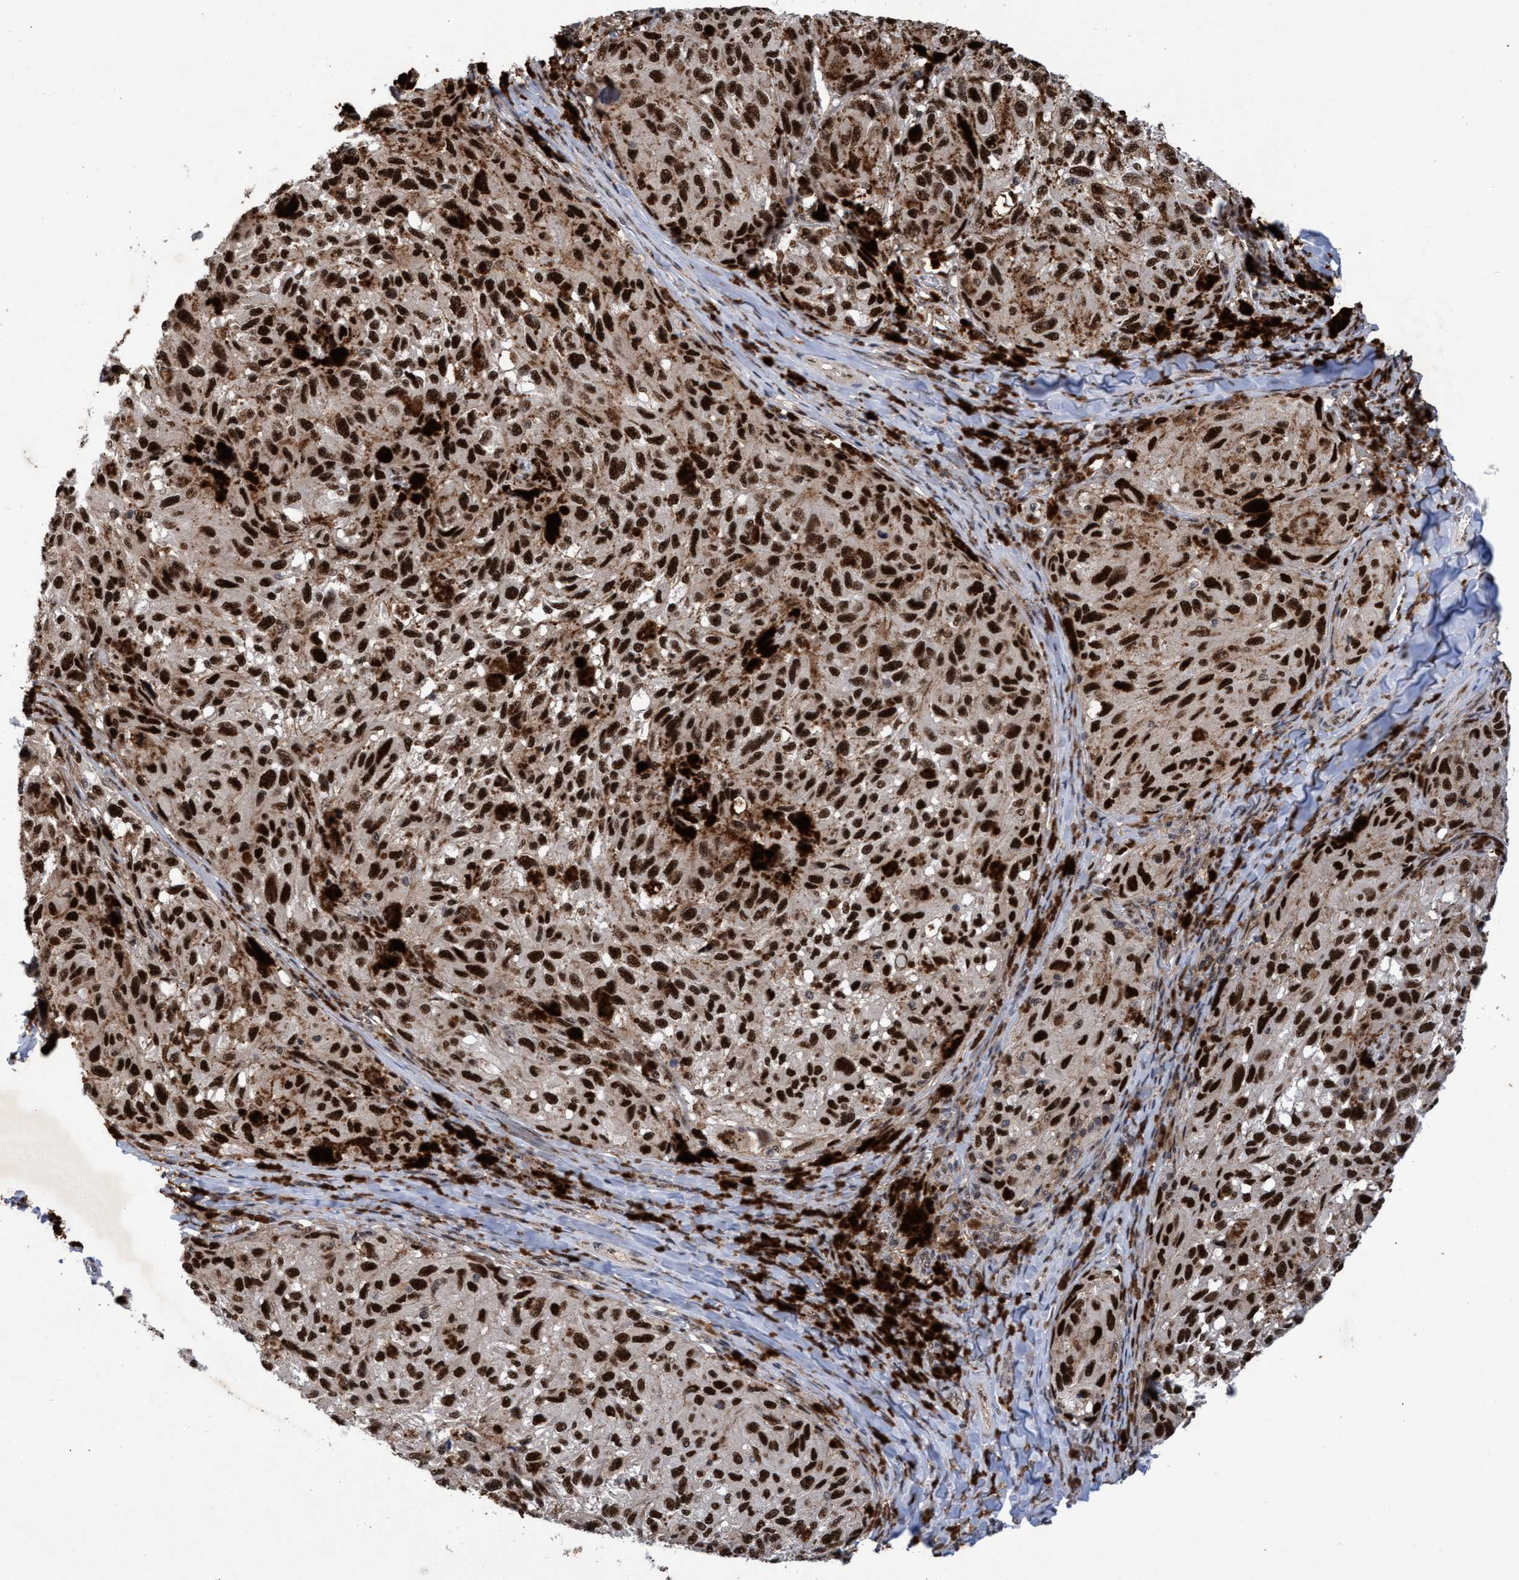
{"staining": {"intensity": "strong", "quantity": ">75%", "location": "nuclear"}, "tissue": "melanoma", "cell_type": "Tumor cells", "image_type": "cancer", "snomed": [{"axis": "morphology", "description": "Malignant melanoma, NOS"}, {"axis": "topography", "description": "Skin"}], "caption": "A photomicrograph of malignant melanoma stained for a protein displays strong nuclear brown staining in tumor cells. (IHC, brightfield microscopy, high magnification).", "gene": "GTF2F1", "patient": {"sex": "female", "age": 73}}